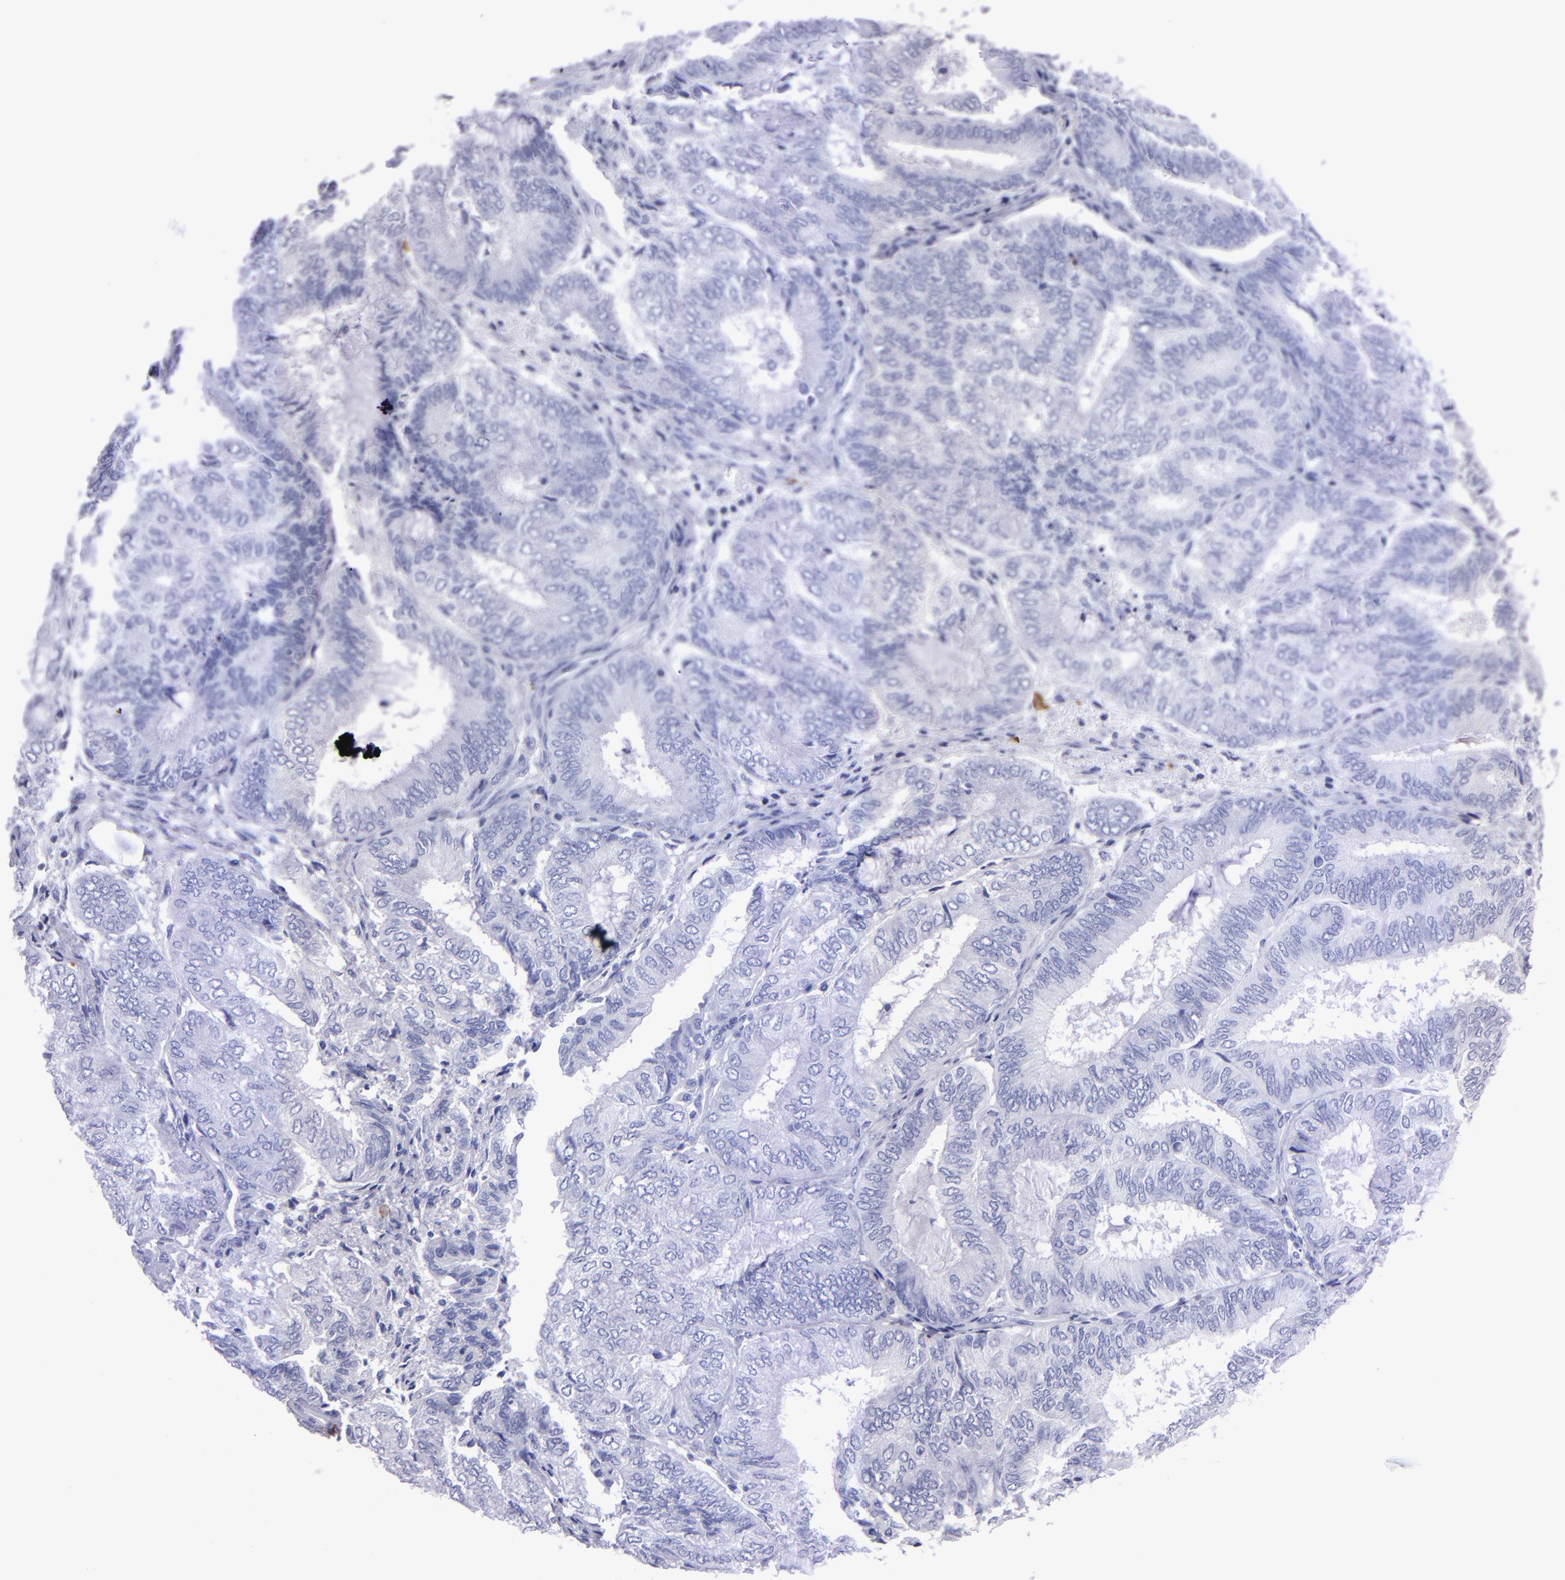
{"staining": {"intensity": "negative", "quantity": "none", "location": "none"}, "tissue": "endometrial cancer", "cell_type": "Tumor cells", "image_type": "cancer", "snomed": [{"axis": "morphology", "description": "Adenocarcinoma, NOS"}, {"axis": "topography", "description": "Endometrium"}], "caption": "Protein analysis of endometrial adenocarcinoma exhibits no significant positivity in tumor cells.", "gene": "CD38", "patient": {"sex": "female", "age": 59}}